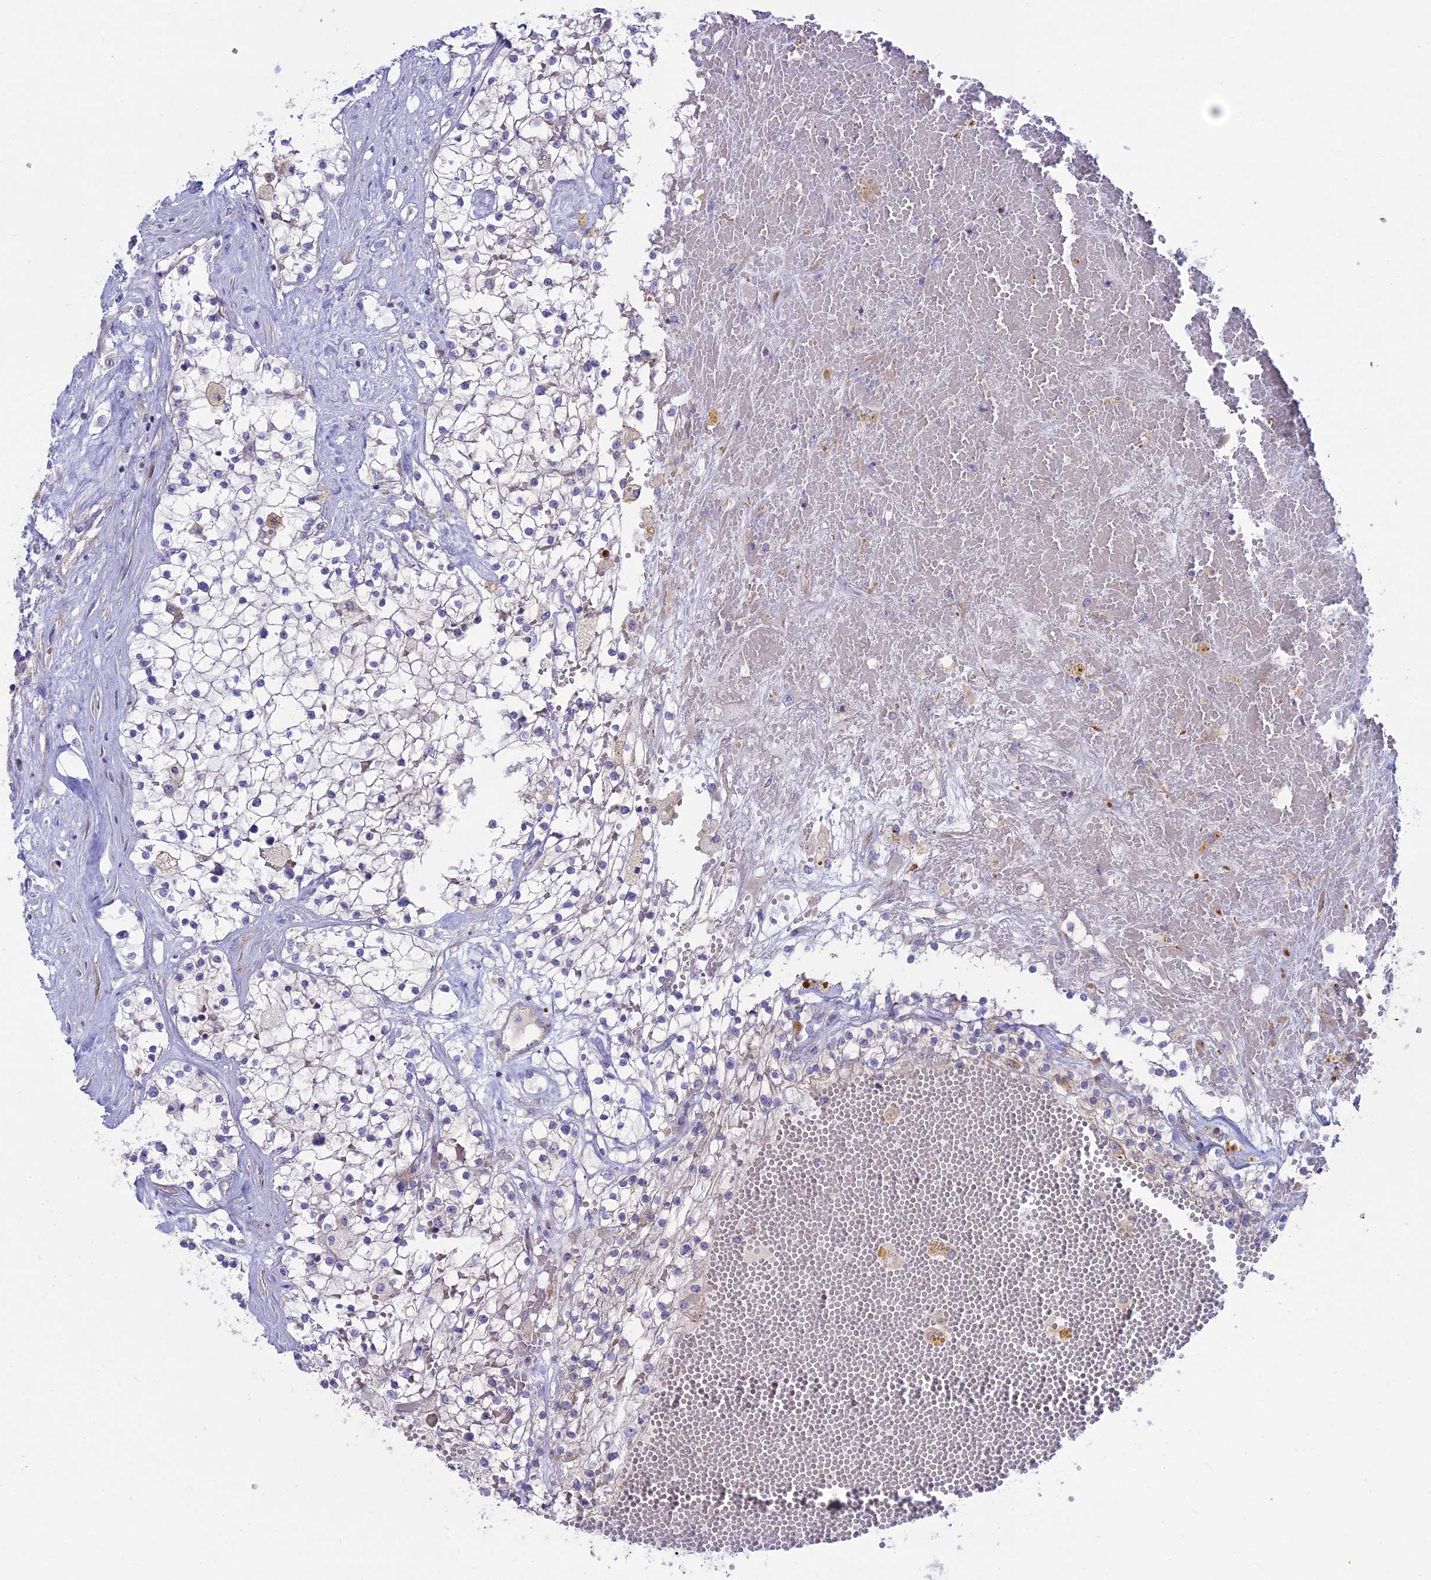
{"staining": {"intensity": "negative", "quantity": "none", "location": "none"}, "tissue": "renal cancer", "cell_type": "Tumor cells", "image_type": "cancer", "snomed": [{"axis": "morphology", "description": "Normal tissue, NOS"}, {"axis": "morphology", "description": "Adenocarcinoma, NOS"}, {"axis": "topography", "description": "Kidney"}], "caption": "A photomicrograph of renal cancer (adenocarcinoma) stained for a protein demonstrates no brown staining in tumor cells. (IHC, brightfield microscopy, high magnification).", "gene": "MYO5B", "patient": {"sex": "male", "age": 68}}